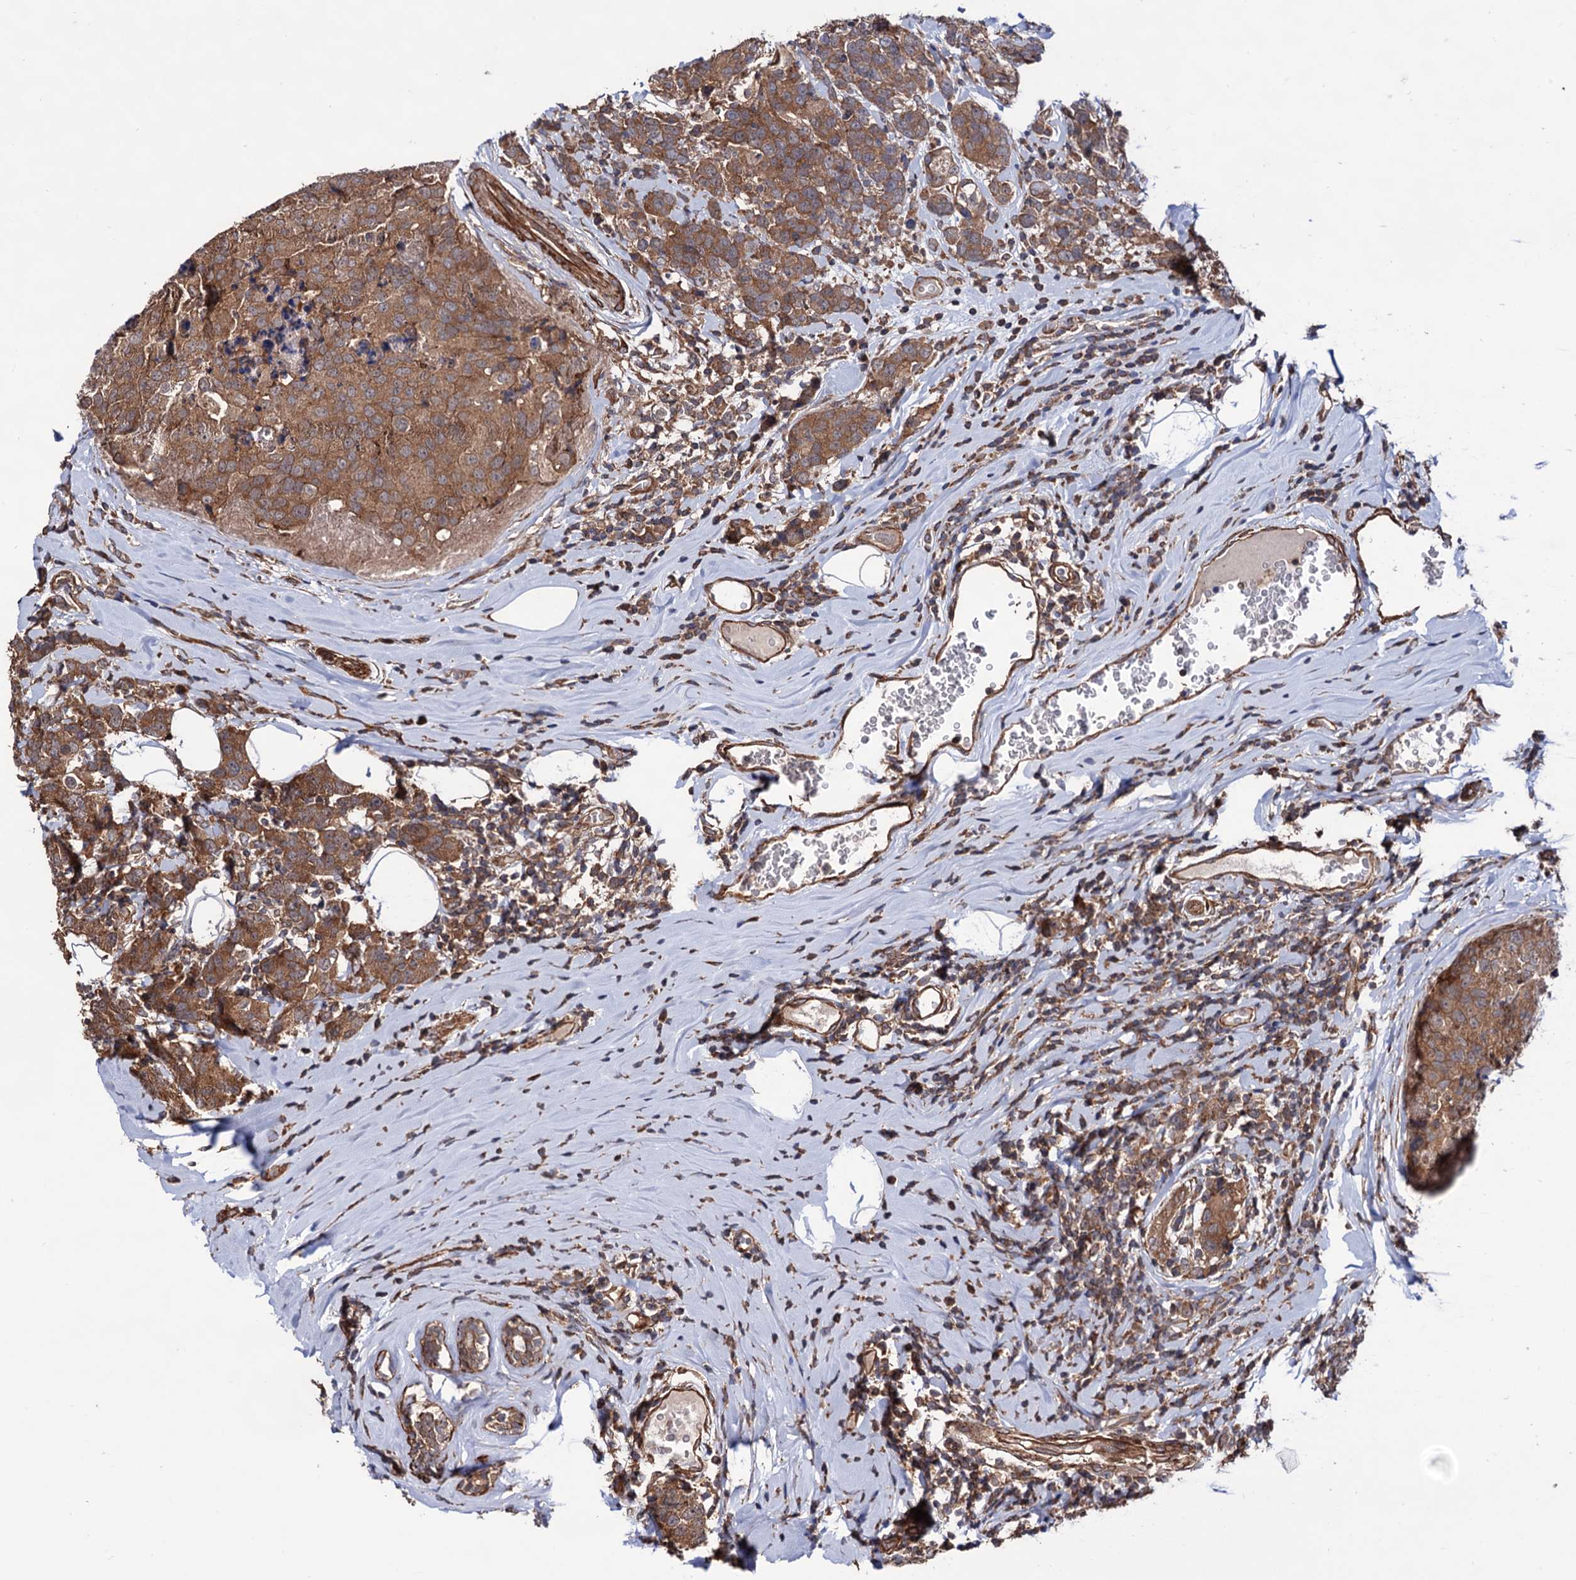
{"staining": {"intensity": "moderate", "quantity": ">75%", "location": "cytoplasmic/membranous"}, "tissue": "breast cancer", "cell_type": "Tumor cells", "image_type": "cancer", "snomed": [{"axis": "morphology", "description": "Lobular carcinoma"}, {"axis": "topography", "description": "Breast"}], "caption": "Protein analysis of lobular carcinoma (breast) tissue shows moderate cytoplasmic/membranous staining in approximately >75% of tumor cells.", "gene": "FERMT2", "patient": {"sex": "female", "age": 59}}